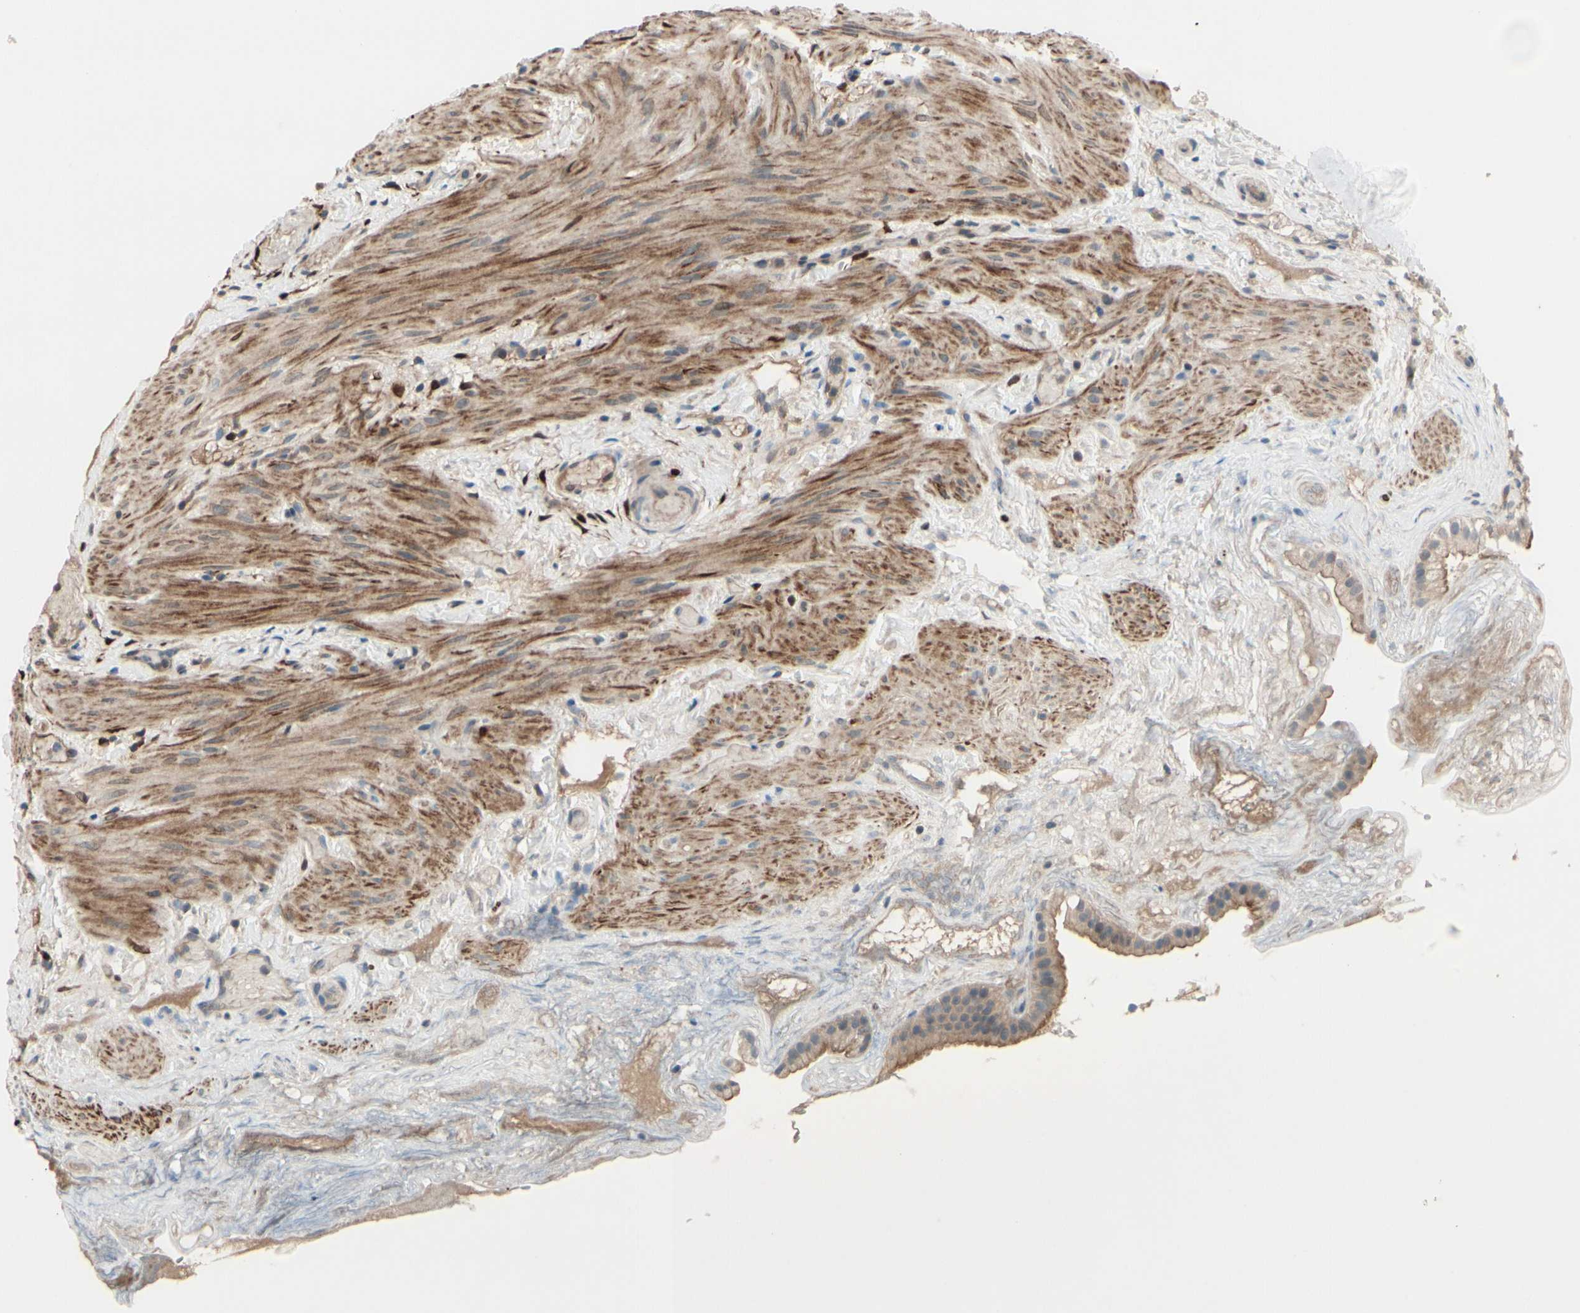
{"staining": {"intensity": "moderate", "quantity": ">75%", "location": "cytoplasmic/membranous"}, "tissue": "gallbladder", "cell_type": "Glandular cells", "image_type": "normal", "snomed": [{"axis": "morphology", "description": "Normal tissue, NOS"}, {"axis": "topography", "description": "Gallbladder"}], "caption": "A brown stain highlights moderate cytoplasmic/membranous staining of a protein in glandular cells of normal gallbladder.", "gene": "ICAM5", "patient": {"sex": "female", "age": 26}}